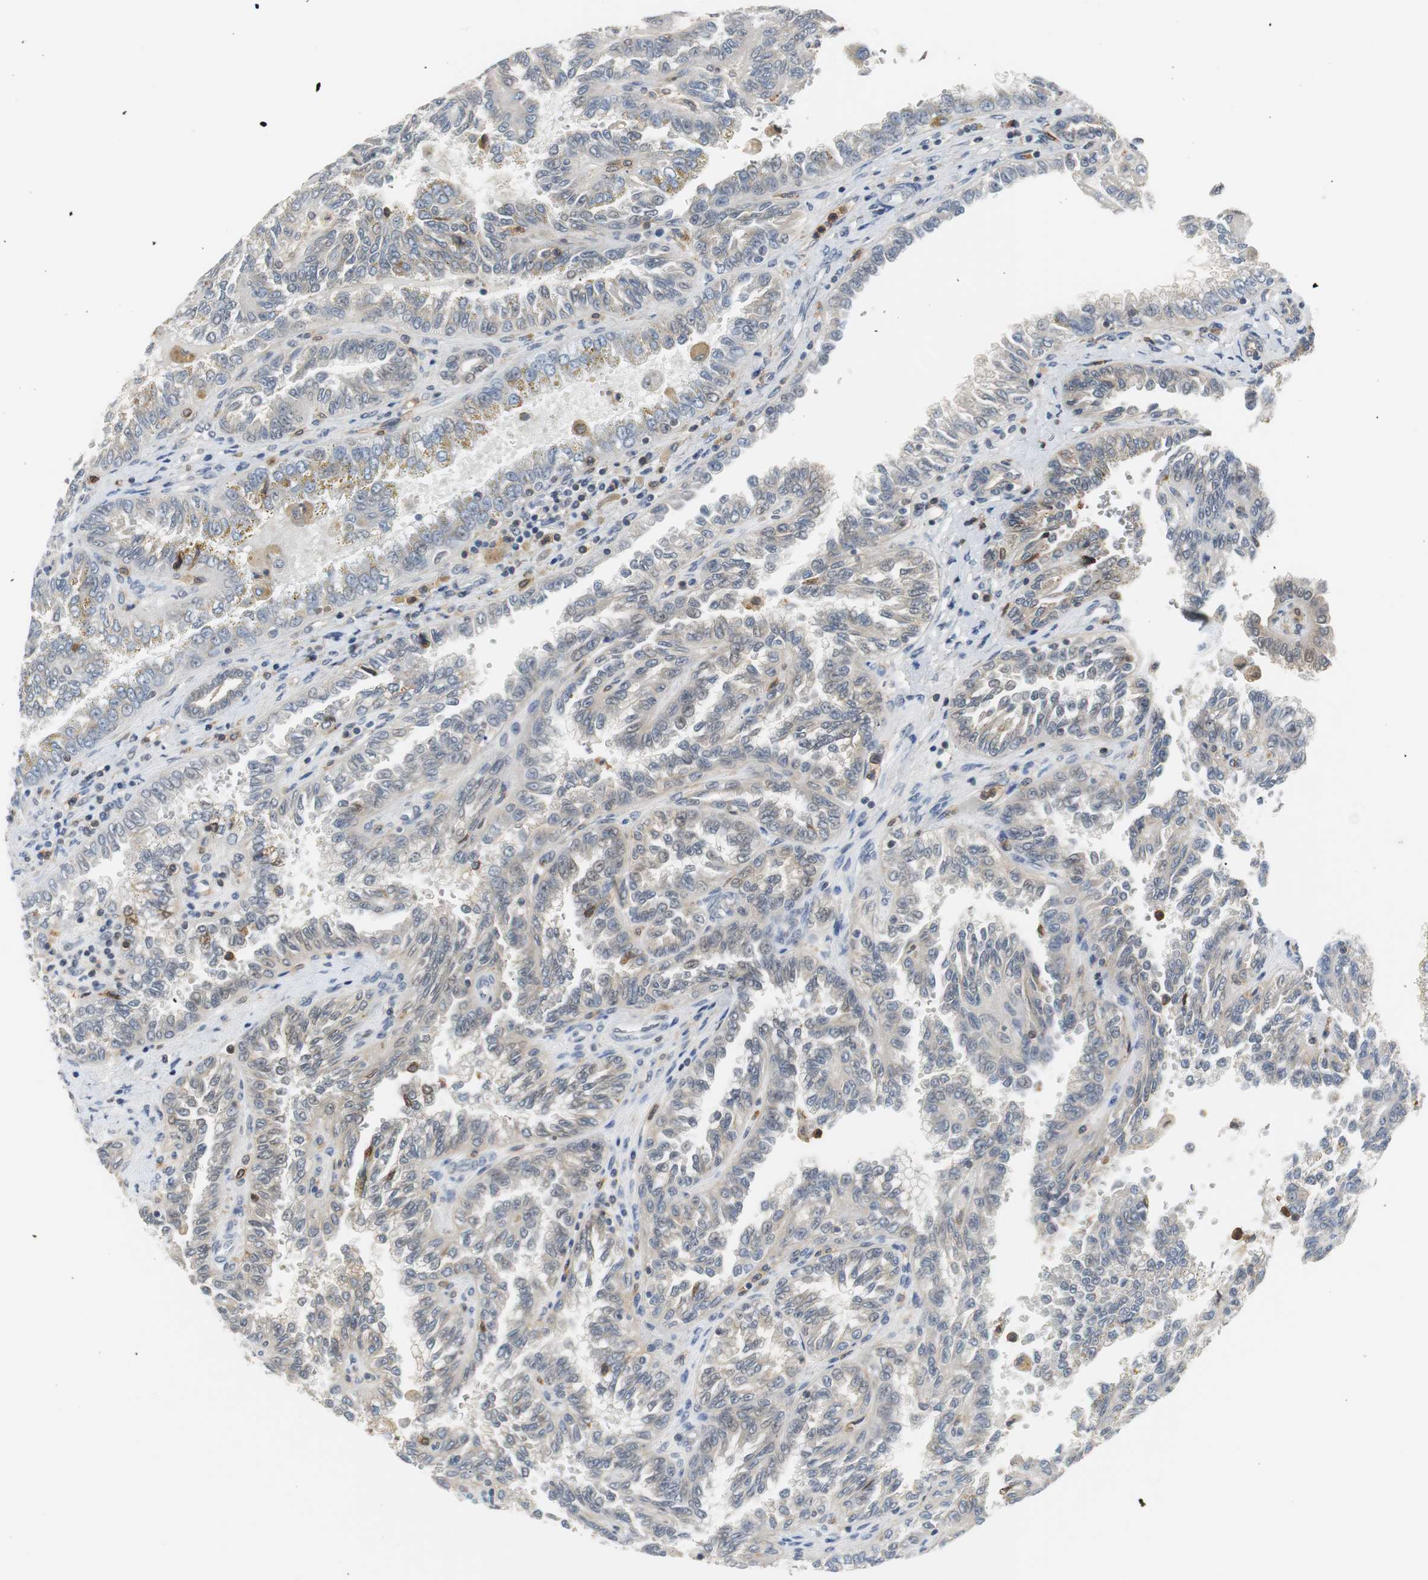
{"staining": {"intensity": "moderate", "quantity": ">75%", "location": "cytoplasmic/membranous"}, "tissue": "renal cancer", "cell_type": "Tumor cells", "image_type": "cancer", "snomed": [{"axis": "morphology", "description": "Inflammation, NOS"}, {"axis": "morphology", "description": "Adenocarcinoma, NOS"}, {"axis": "topography", "description": "Kidney"}], "caption": "IHC staining of renal cancer, which shows medium levels of moderate cytoplasmic/membranous staining in about >75% of tumor cells indicating moderate cytoplasmic/membranous protein staining. The staining was performed using DAB (3,3'-diaminobenzidine) (brown) for protein detection and nuclei were counterstained in hematoxylin (blue).", "gene": "SIRT1", "patient": {"sex": "male", "age": 68}}